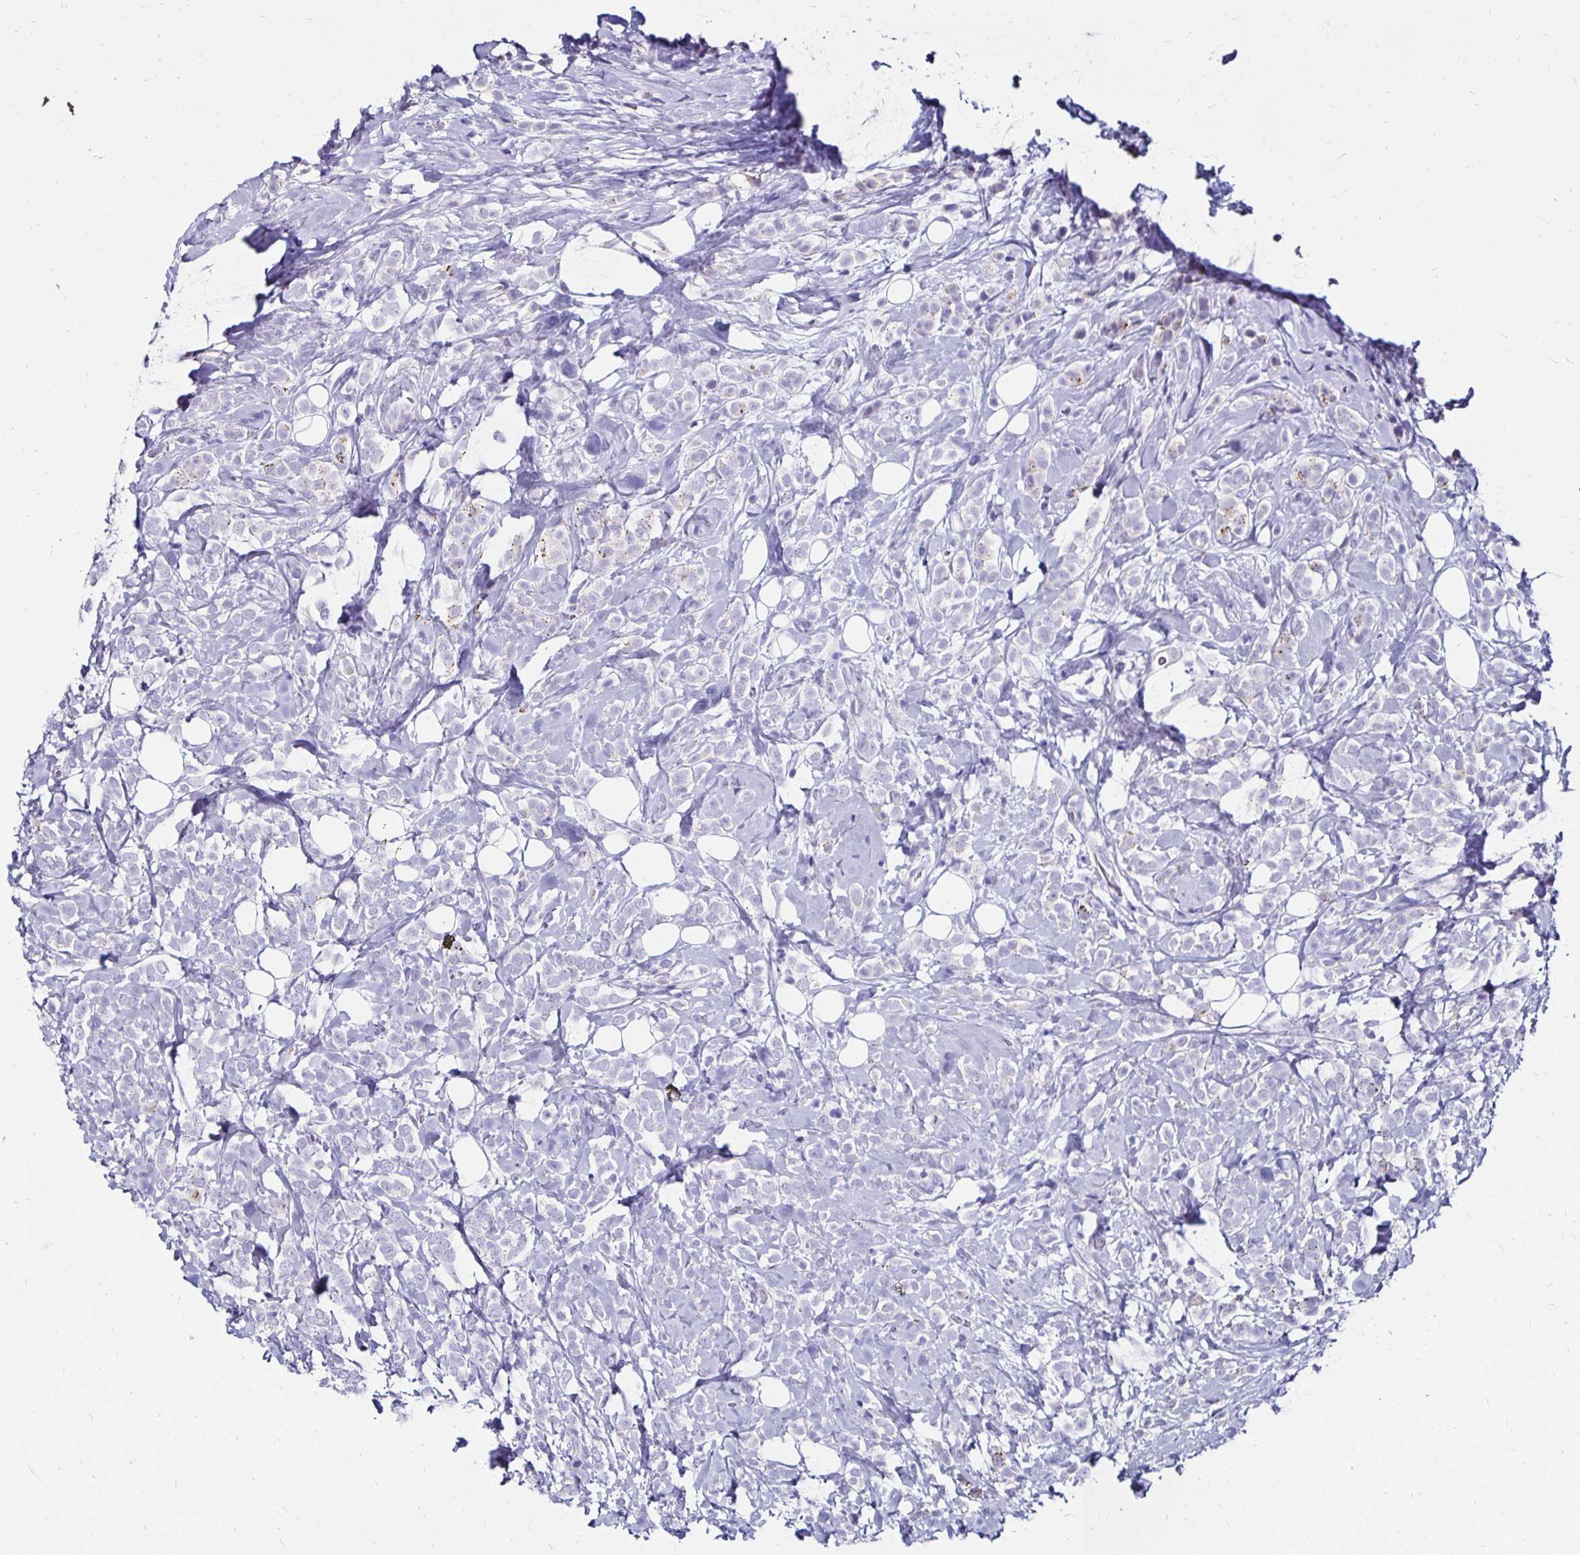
{"staining": {"intensity": "negative", "quantity": "none", "location": "none"}, "tissue": "breast cancer", "cell_type": "Tumor cells", "image_type": "cancer", "snomed": [{"axis": "morphology", "description": "Lobular carcinoma"}, {"axis": "topography", "description": "Breast"}], "caption": "Immunohistochemistry image of neoplastic tissue: human breast cancer stained with DAB demonstrates no significant protein staining in tumor cells. The staining was performed using DAB (3,3'-diaminobenzidine) to visualize the protein expression in brown, while the nuclei were stained in blue with hematoxylin (Magnification: 20x).", "gene": "KCNT1", "patient": {"sex": "female", "age": 49}}